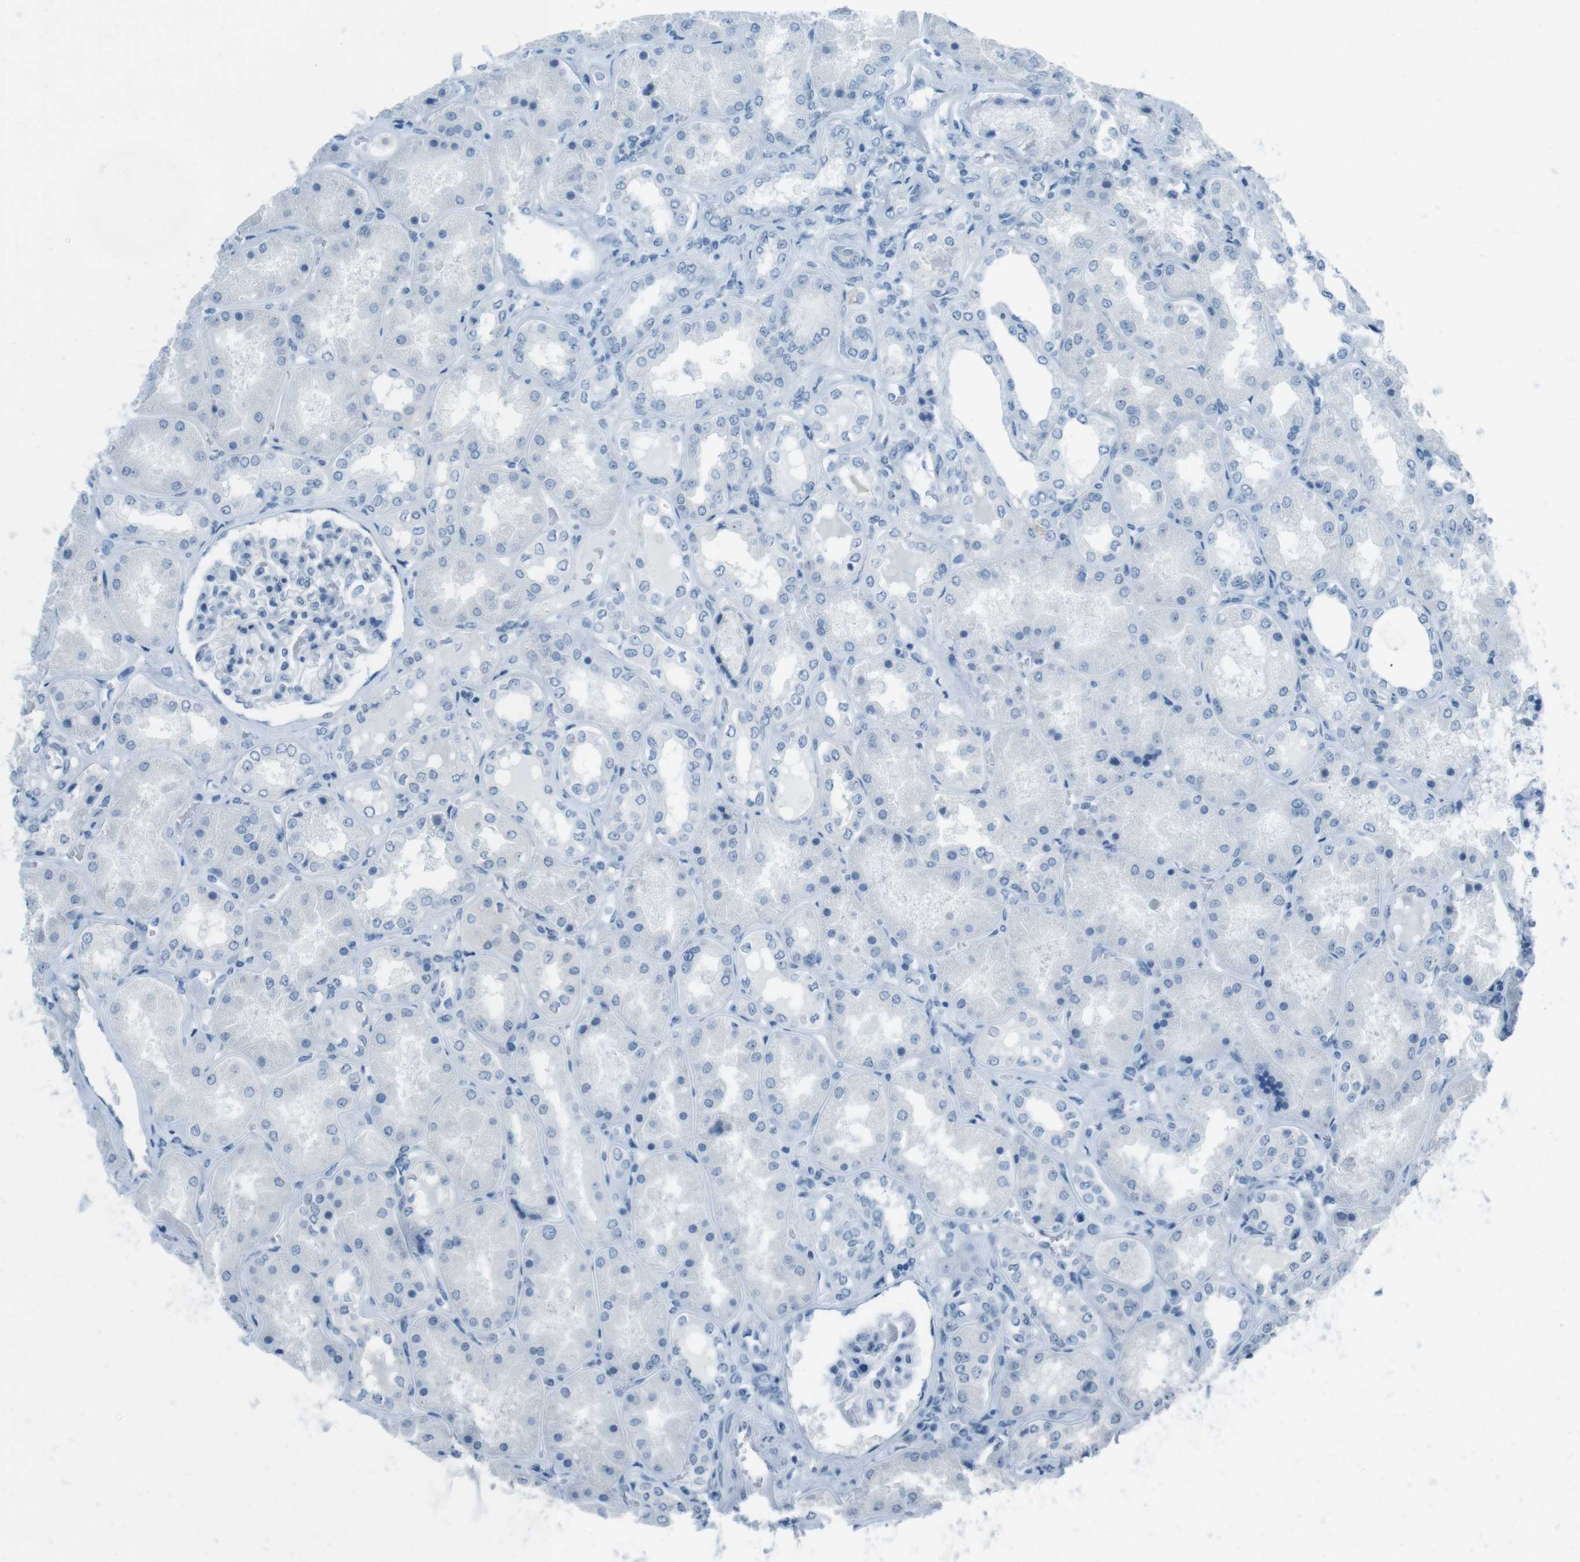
{"staining": {"intensity": "negative", "quantity": "none", "location": "none"}, "tissue": "kidney", "cell_type": "Cells in glomeruli", "image_type": "normal", "snomed": [{"axis": "morphology", "description": "Normal tissue, NOS"}, {"axis": "topography", "description": "Kidney"}], "caption": "Cells in glomeruli are negative for brown protein staining in unremarkable kidney. The staining was performed using DAB (3,3'-diaminobenzidine) to visualize the protein expression in brown, while the nuclei were stained in blue with hematoxylin (Magnification: 20x).", "gene": "TMEM207", "patient": {"sex": "female", "age": 56}}